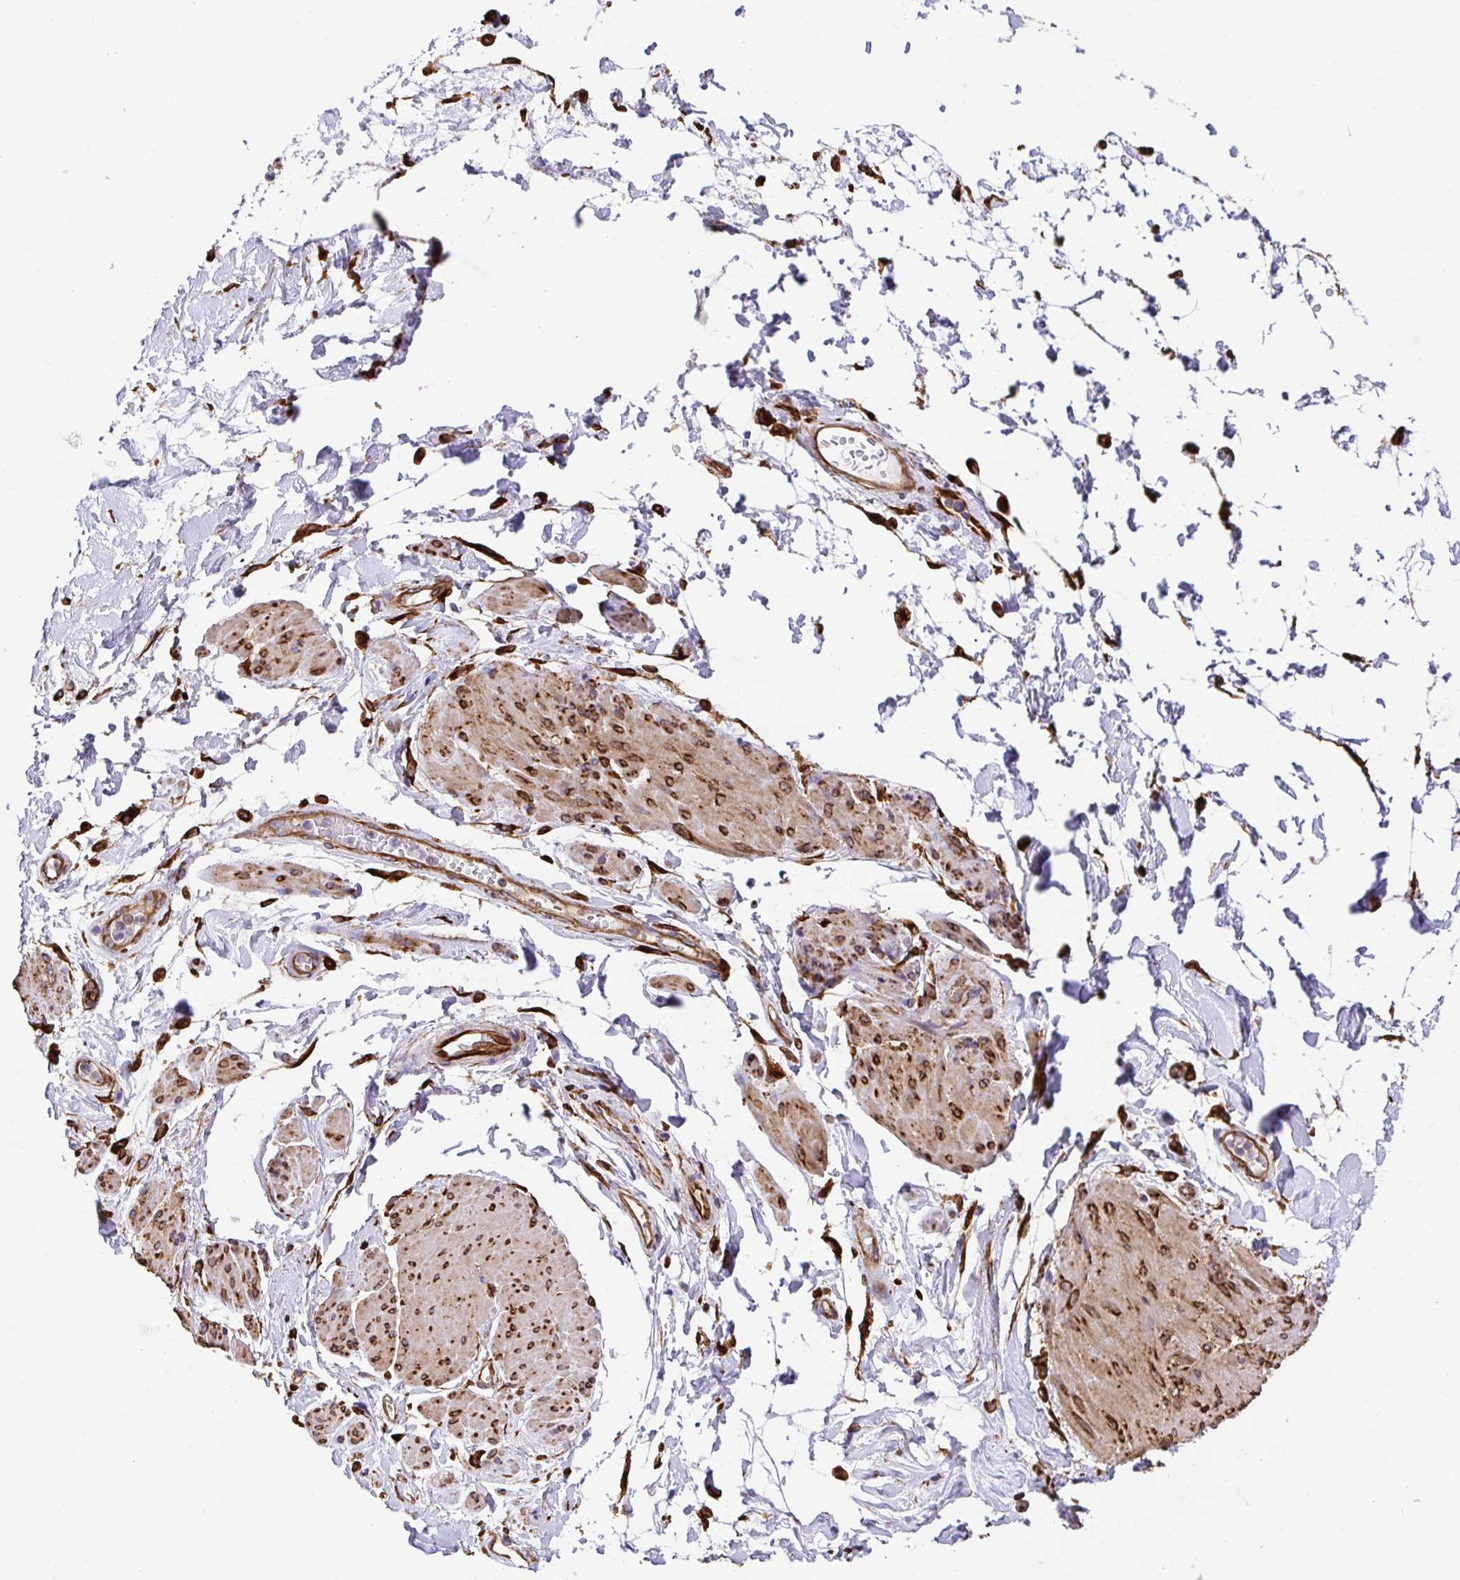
{"staining": {"intensity": "strong", "quantity": ">75%", "location": "cytoplasmic/membranous"}, "tissue": "adipose tissue", "cell_type": "Adipocytes", "image_type": "normal", "snomed": [{"axis": "morphology", "description": "Normal tissue, NOS"}, {"axis": "topography", "description": "Urinary bladder"}, {"axis": "topography", "description": "Peripheral nerve tissue"}], "caption": "A high-resolution micrograph shows immunohistochemistry (IHC) staining of normal adipose tissue, which reveals strong cytoplasmic/membranous expression in approximately >75% of adipocytes. Using DAB (3,3'-diaminobenzidine) (brown) and hematoxylin (blue) stains, captured at high magnification using brightfield microscopy.", "gene": "MAOA", "patient": {"sex": "female", "age": 60}}